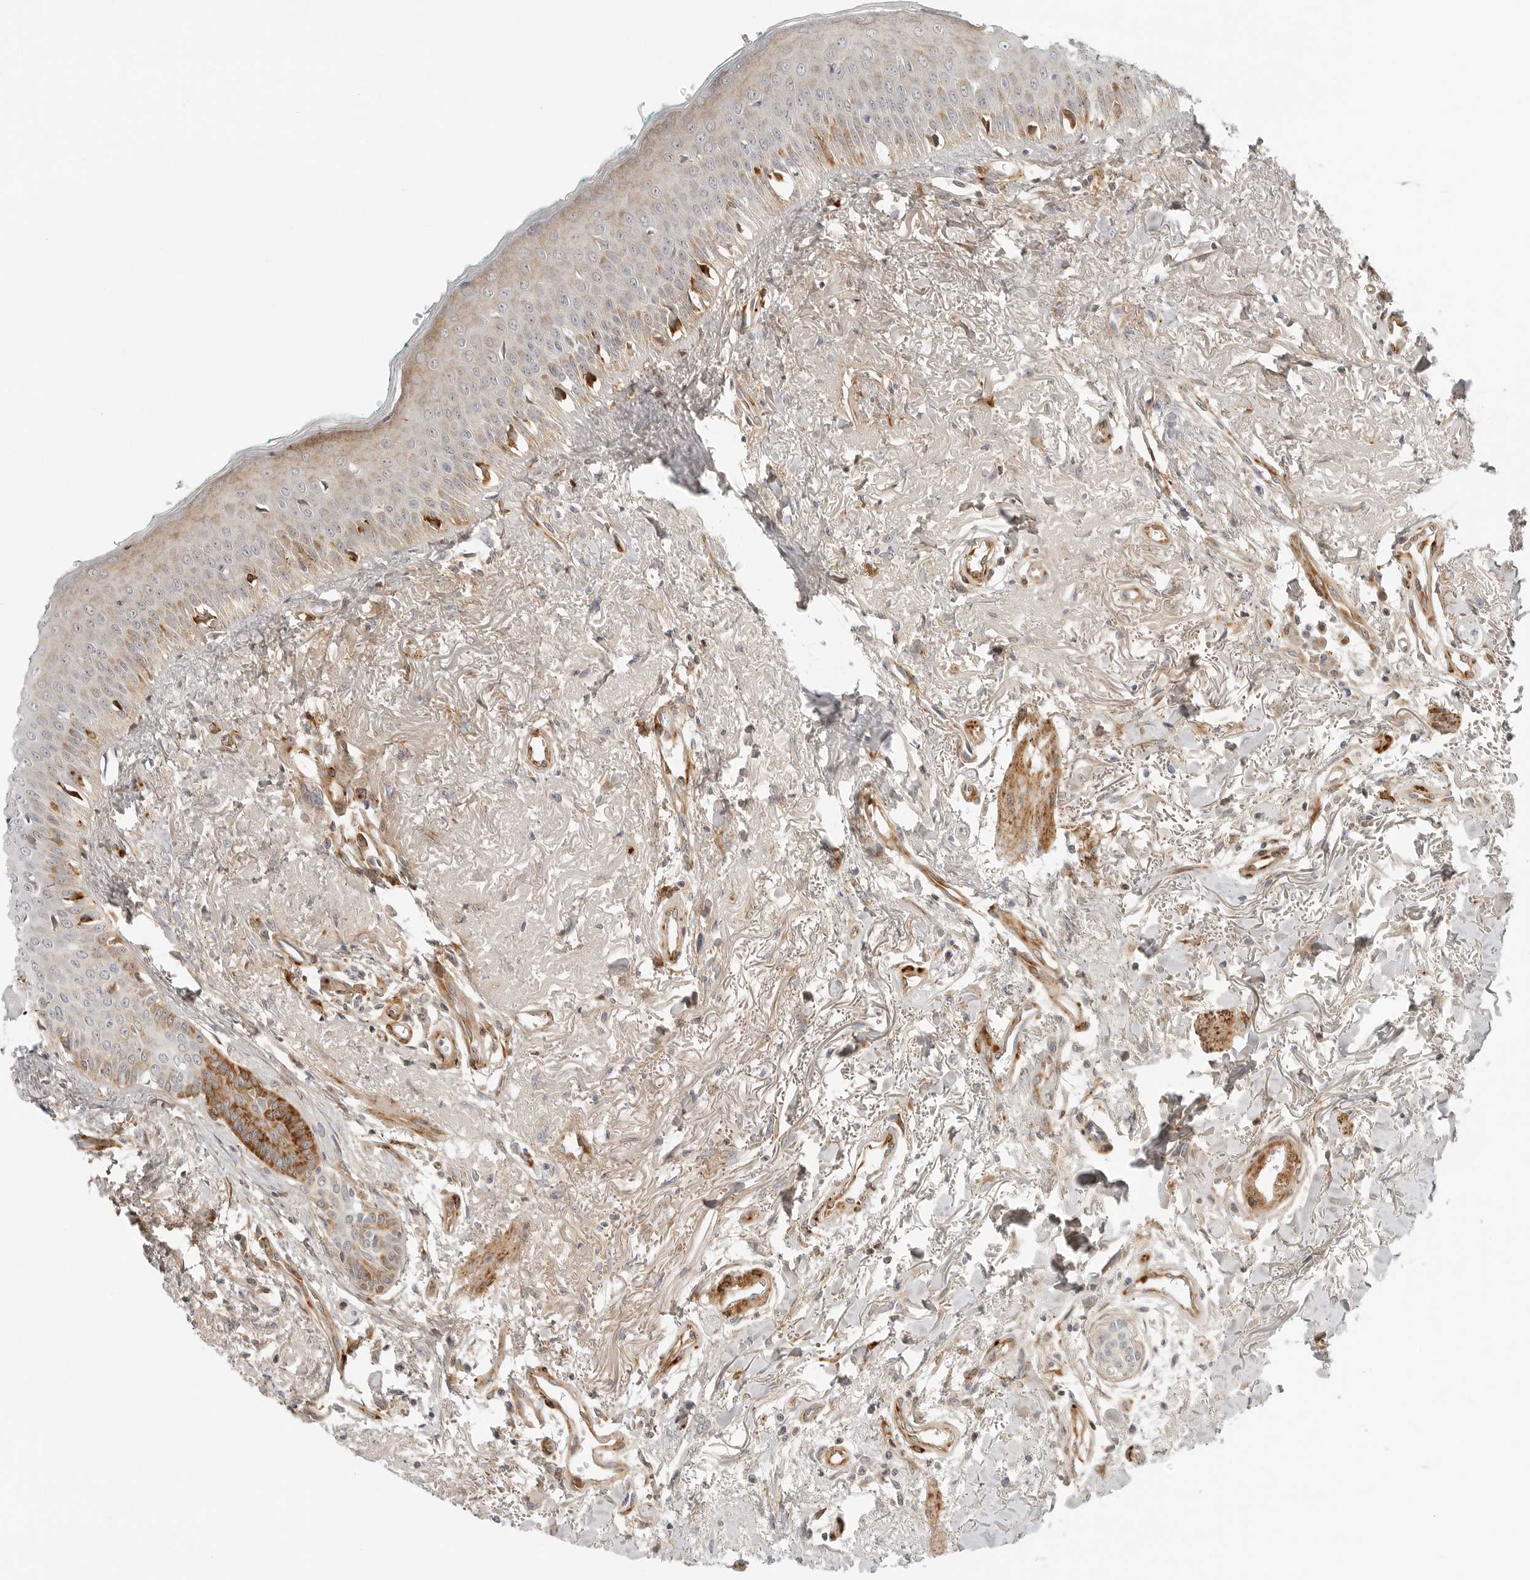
{"staining": {"intensity": "strong", "quantity": "25%-75%", "location": "cytoplasmic/membranous"}, "tissue": "oral mucosa", "cell_type": "Squamous epithelial cells", "image_type": "normal", "snomed": [{"axis": "morphology", "description": "Normal tissue, NOS"}, {"axis": "topography", "description": "Oral tissue"}], "caption": "Protein positivity by IHC demonstrates strong cytoplasmic/membranous positivity in approximately 25%-75% of squamous epithelial cells in benign oral mucosa. (DAB IHC, brown staining for protein, blue staining for nuclei).", "gene": "C1QTNF1", "patient": {"sex": "female", "age": 70}}